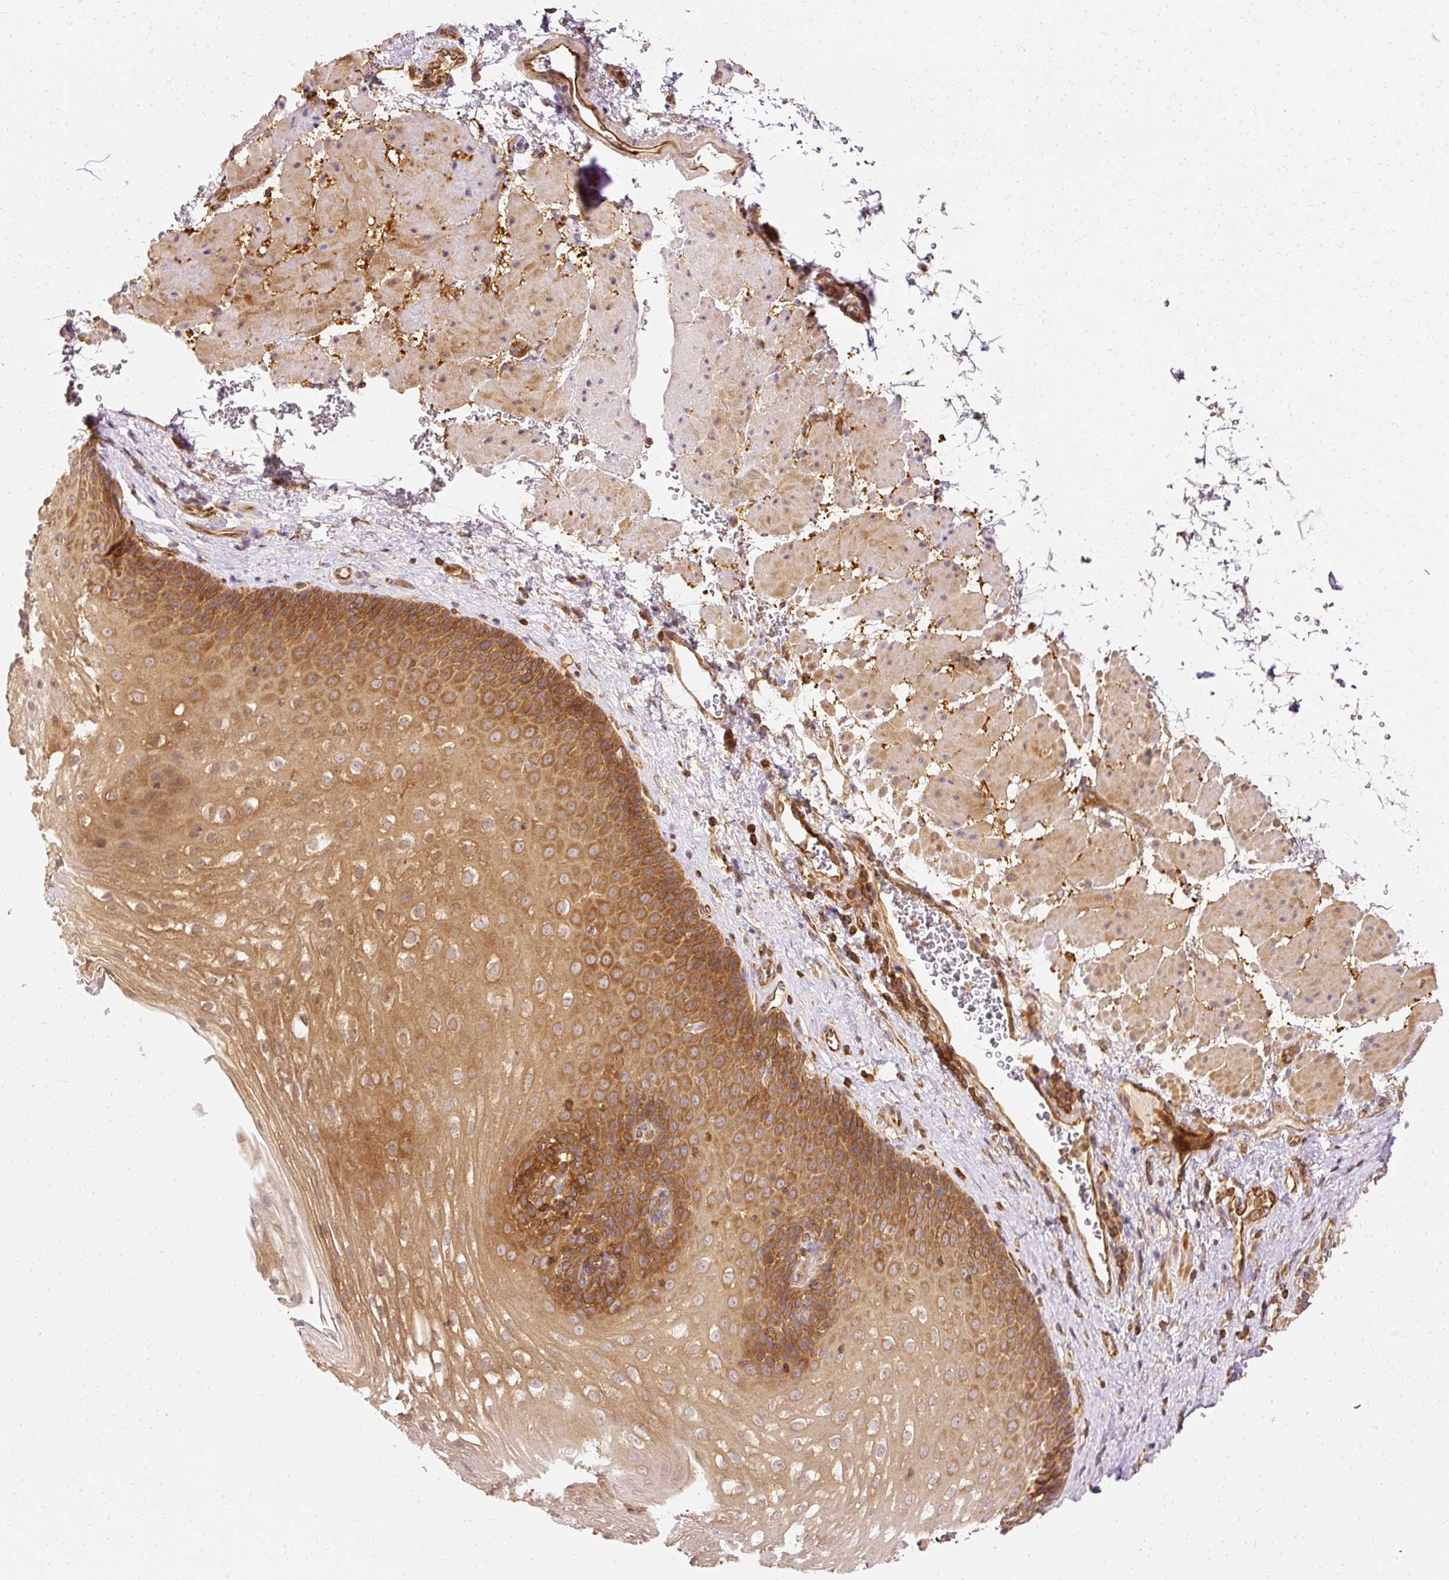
{"staining": {"intensity": "strong", "quantity": "25%-75%", "location": "cytoplasmic/membranous"}, "tissue": "esophagus", "cell_type": "Squamous epithelial cells", "image_type": "normal", "snomed": [{"axis": "morphology", "description": "Normal tissue, NOS"}, {"axis": "topography", "description": "Esophagus"}], "caption": "Strong cytoplasmic/membranous positivity for a protein is present in approximately 25%-75% of squamous epithelial cells of normal esophagus using immunohistochemistry (IHC).", "gene": "ARMH3", "patient": {"sex": "female", "age": 66}}